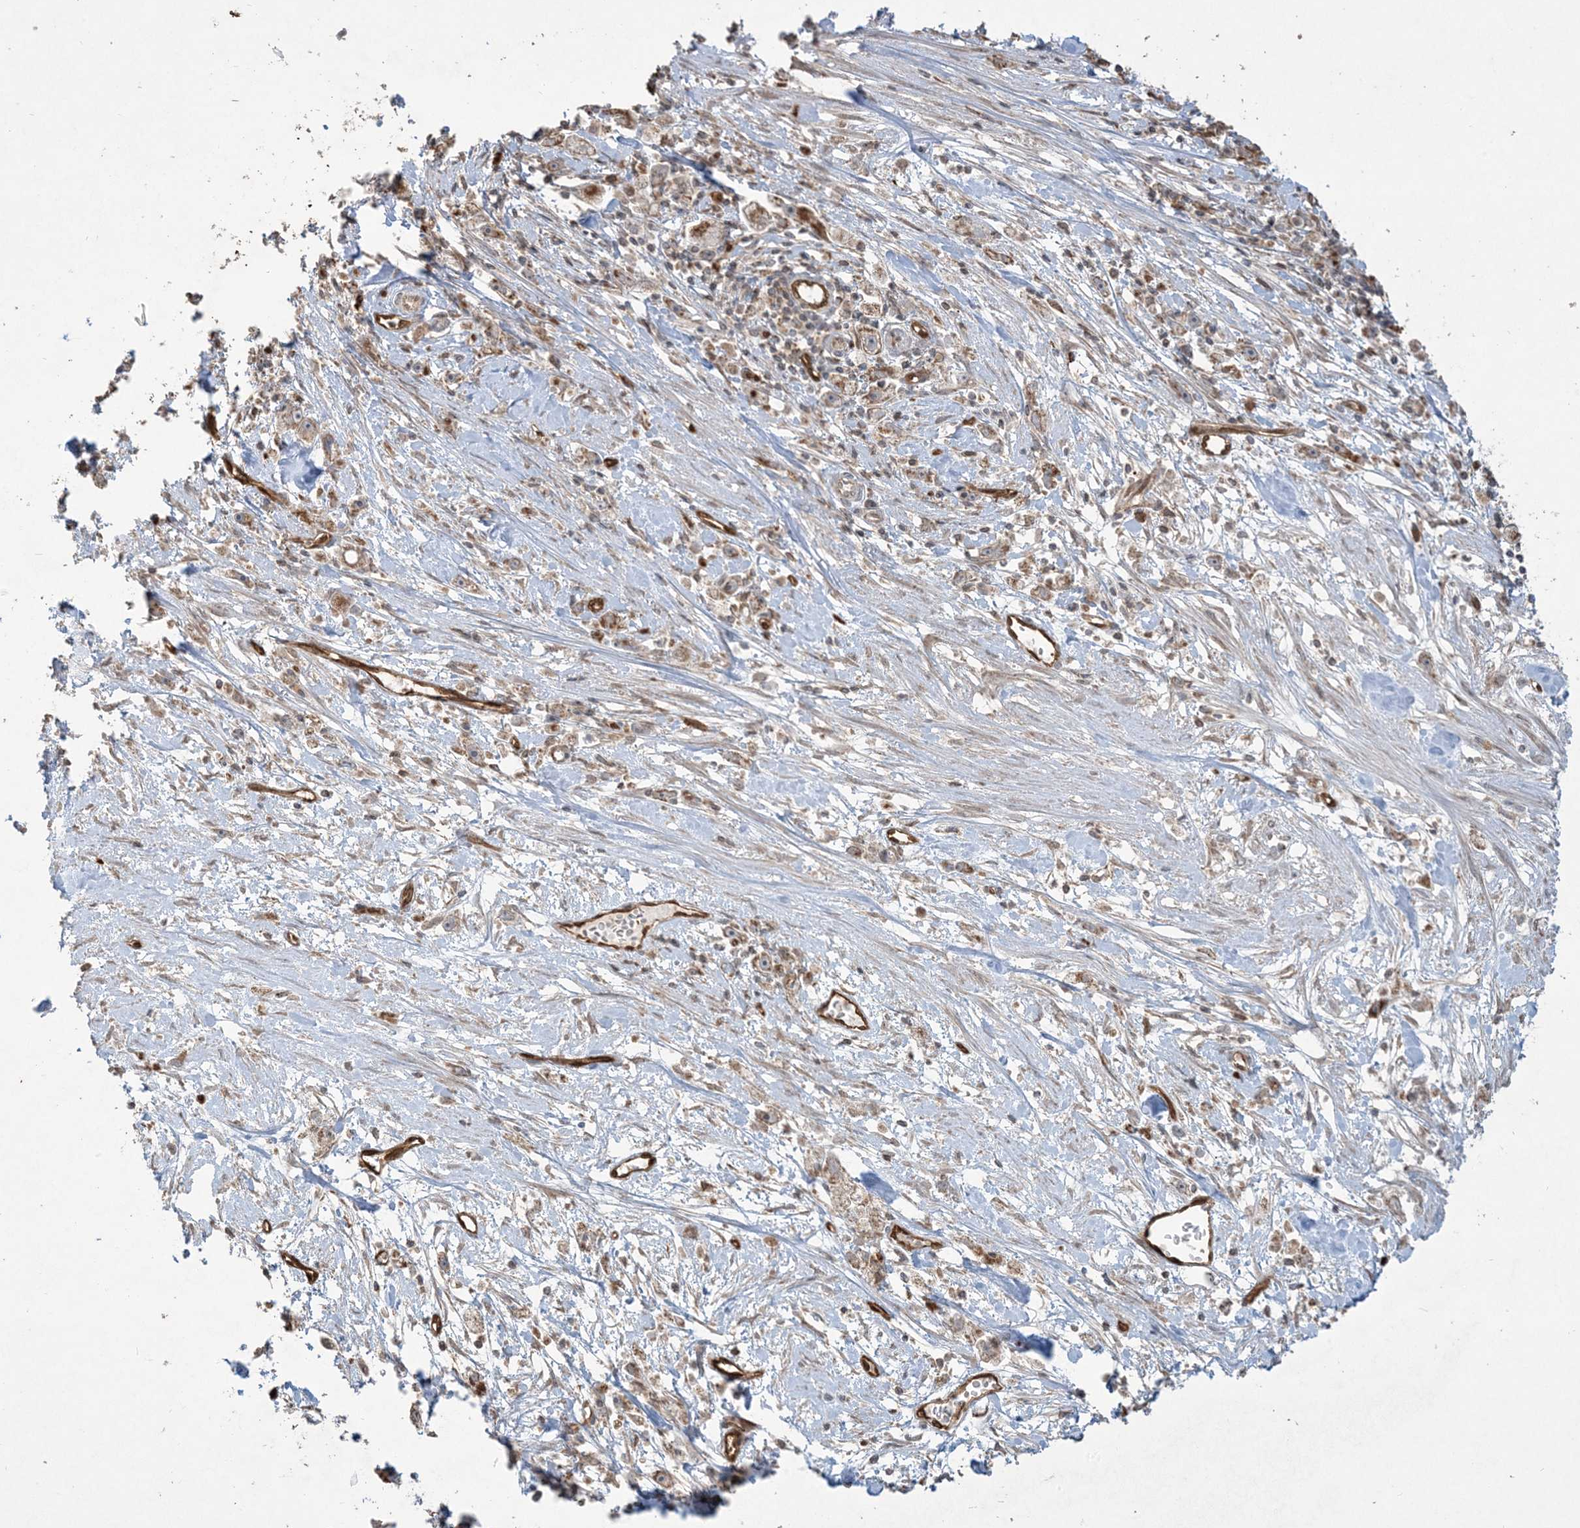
{"staining": {"intensity": "moderate", "quantity": ">75%", "location": "cytoplasmic/membranous"}, "tissue": "stomach cancer", "cell_type": "Tumor cells", "image_type": "cancer", "snomed": [{"axis": "morphology", "description": "Adenocarcinoma, NOS"}, {"axis": "topography", "description": "Stomach"}], "caption": "Immunohistochemistry of human stomach cancer displays medium levels of moderate cytoplasmic/membranous positivity in approximately >75% of tumor cells.", "gene": "PPM1F", "patient": {"sex": "female", "age": 59}}